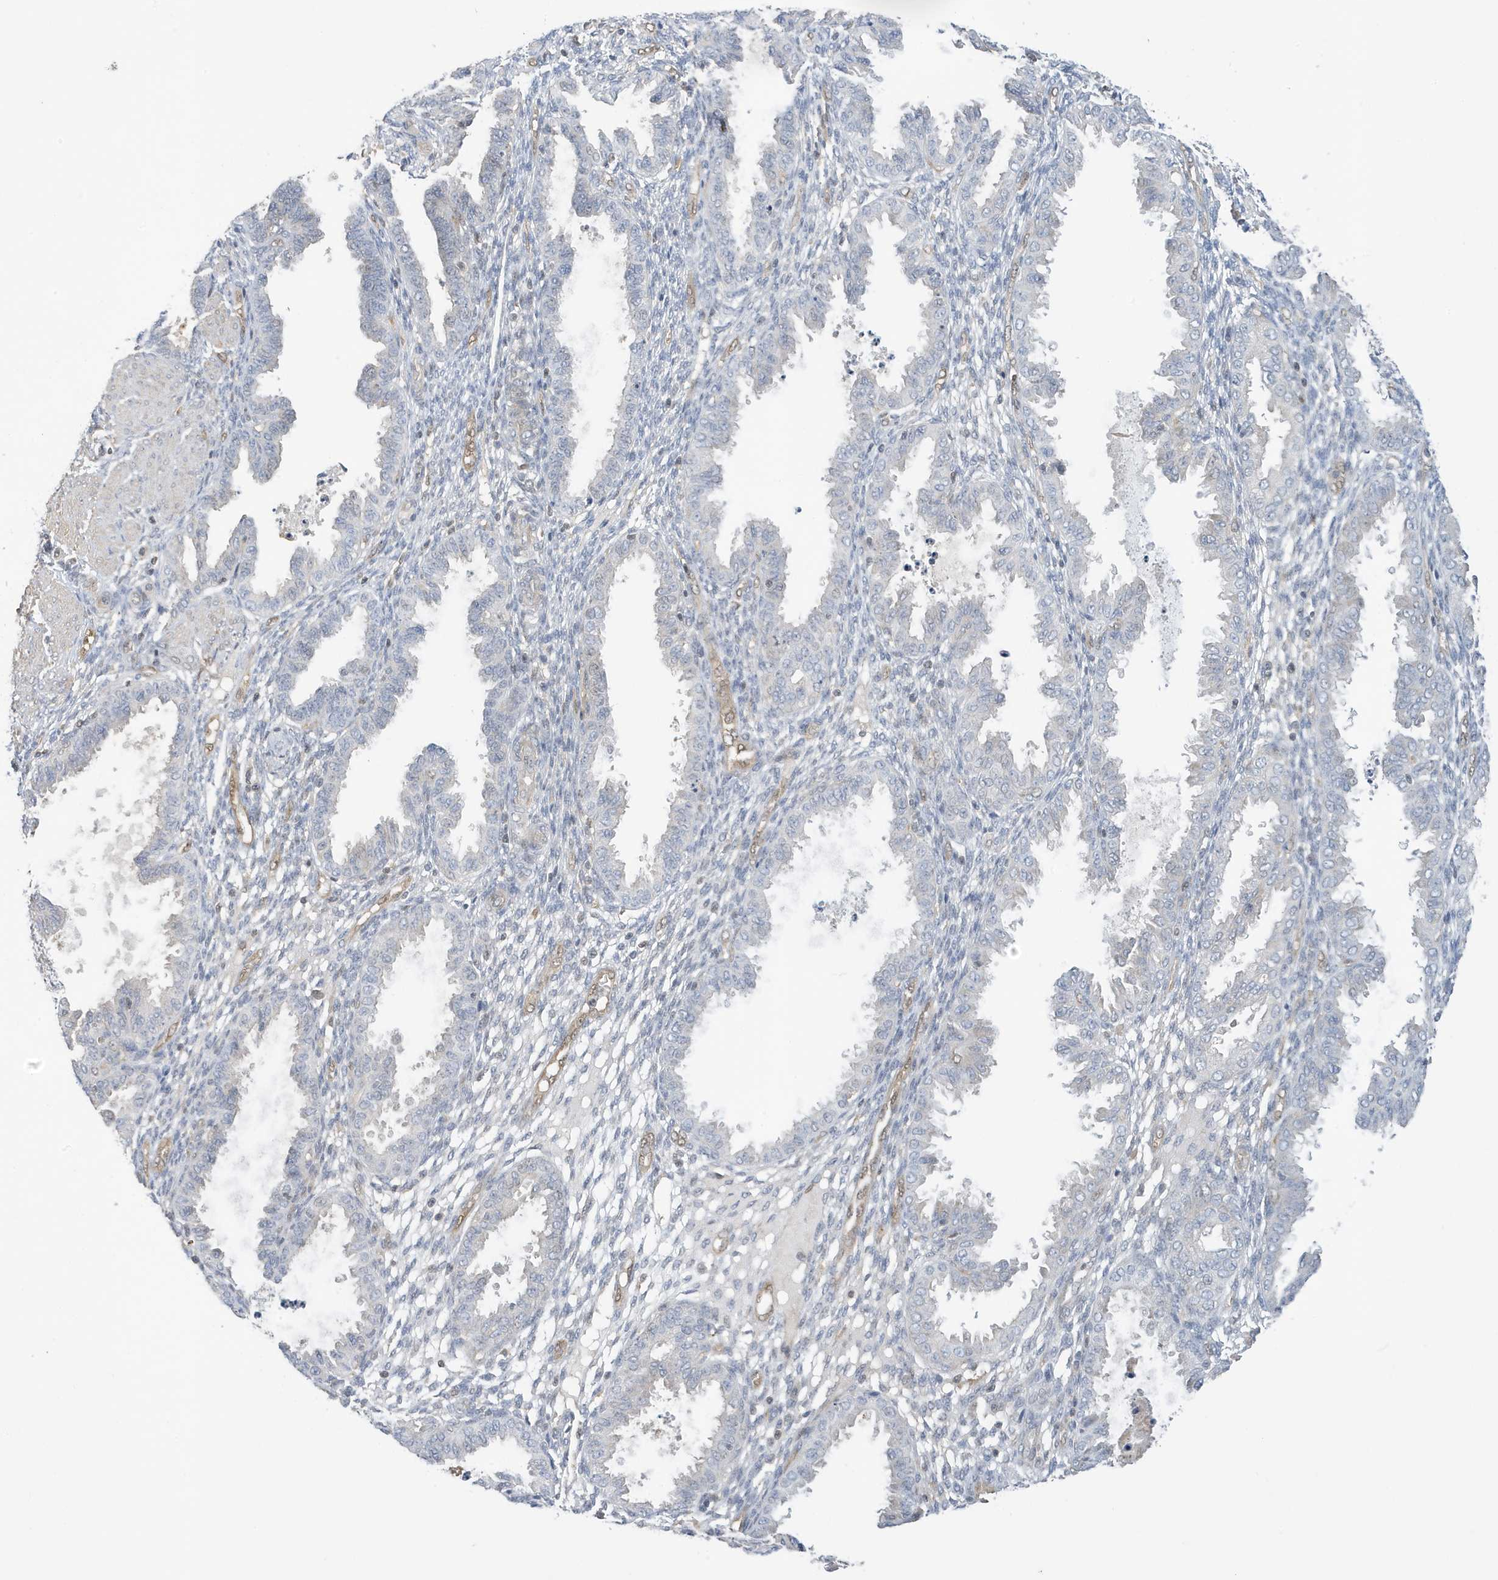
{"staining": {"intensity": "negative", "quantity": "none", "location": "none"}, "tissue": "endometrium", "cell_type": "Cells in endometrial stroma", "image_type": "normal", "snomed": [{"axis": "morphology", "description": "Normal tissue, NOS"}, {"axis": "topography", "description": "Endometrium"}], "caption": "Photomicrograph shows no protein staining in cells in endometrial stroma of benign endometrium.", "gene": "NCOA7", "patient": {"sex": "female", "age": 33}}